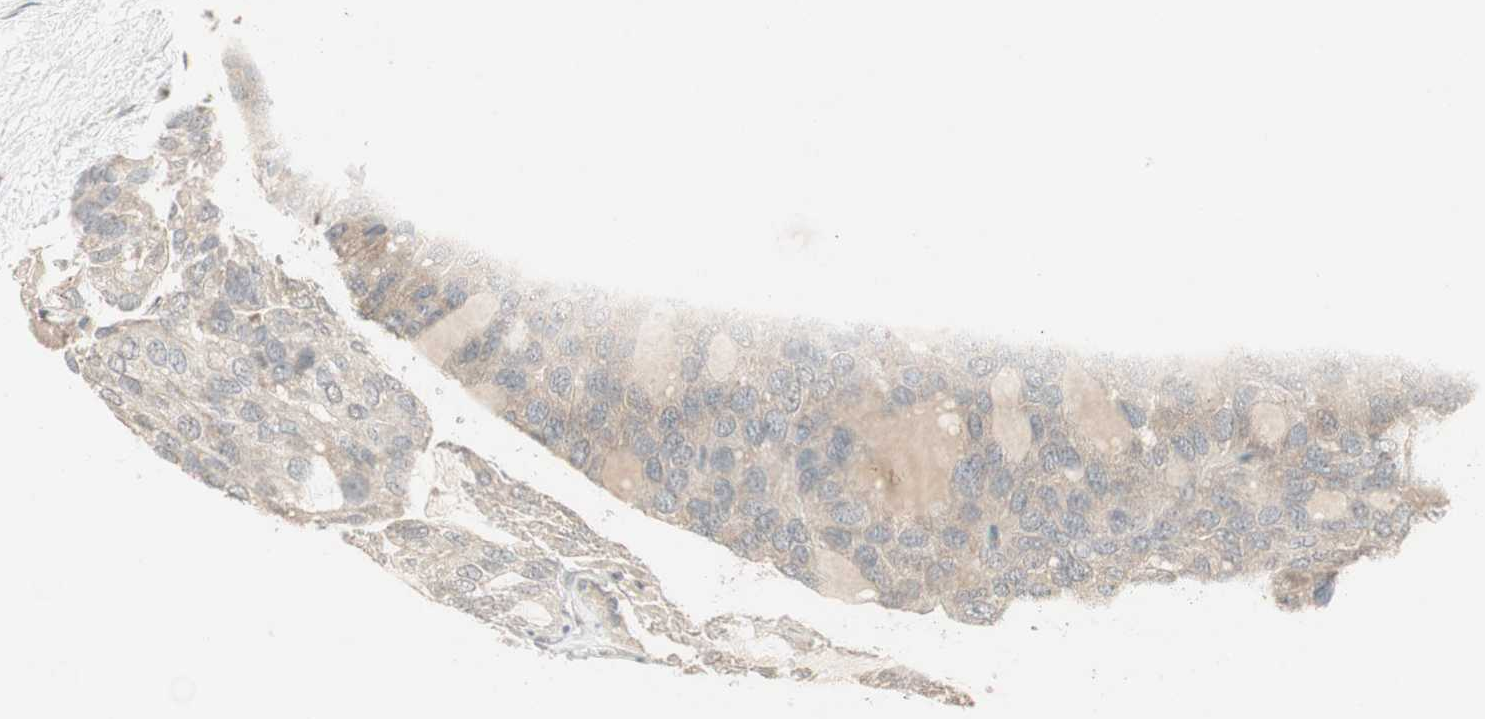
{"staining": {"intensity": "weak", "quantity": "<25%", "location": "cytoplasmic/membranous"}, "tissue": "thyroid cancer", "cell_type": "Tumor cells", "image_type": "cancer", "snomed": [{"axis": "morphology", "description": "Follicular adenoma carcinoma, NOS"}, {"axis": "topography", "description": "Thyroid gland"}], "caption": "Protein analysis of thyroid cancer exhibits no significant staining in tumor cells.", "gene": "ACSL5", "patient": {"sex": "male", "age": 75}}